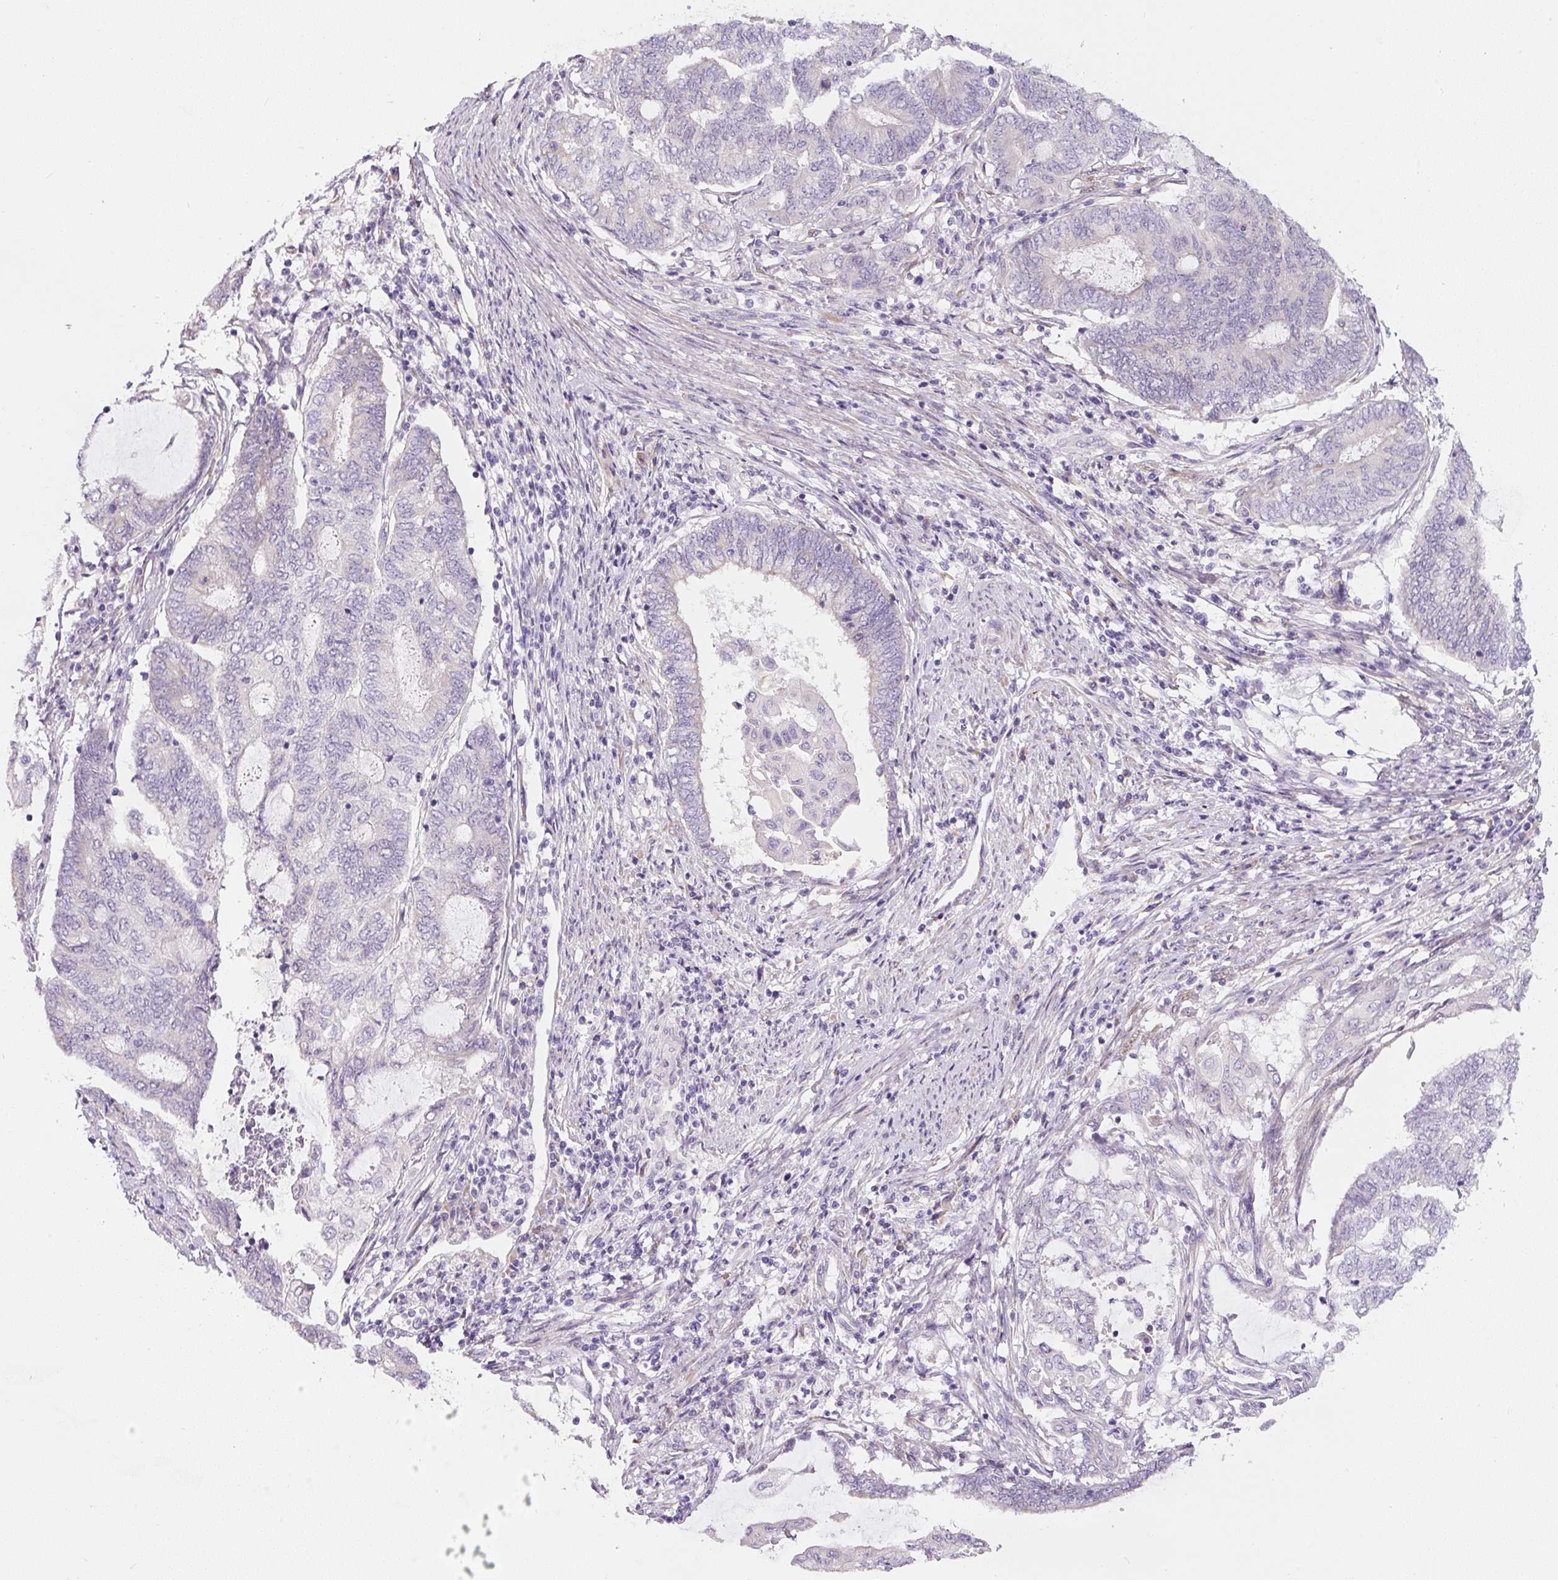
{"staining": {"intensity": "negative", "quantity": "none", "location": "none"}, "tissue": "endometrial cancer", "cell_type": "Tumor cells", "image_type": "cancer", "snomed": [{"axis": "morphology", "description": "Adenocarcinoma, NOS"}, {"axis": "topography", "description": "Uterus"}, {"axis": "topography", "description": "Endometrium"}], "caption": "Immunohistochemistry micrograph of neoplastic tissue: human endometrial cancer (adenocarcinoma) stained with DAB (3,3'-diaminobenzidine) demonstrates no significant protein expression in tumor cells. (Stains: DAB (3,3'-diaminobenzidine) IHC with hematoxylin counter stain, Microscopy: brightfield microscopy at high magnification).", "gene": "PWWP3B", "patient": {"sex": "female", "age": 70}}